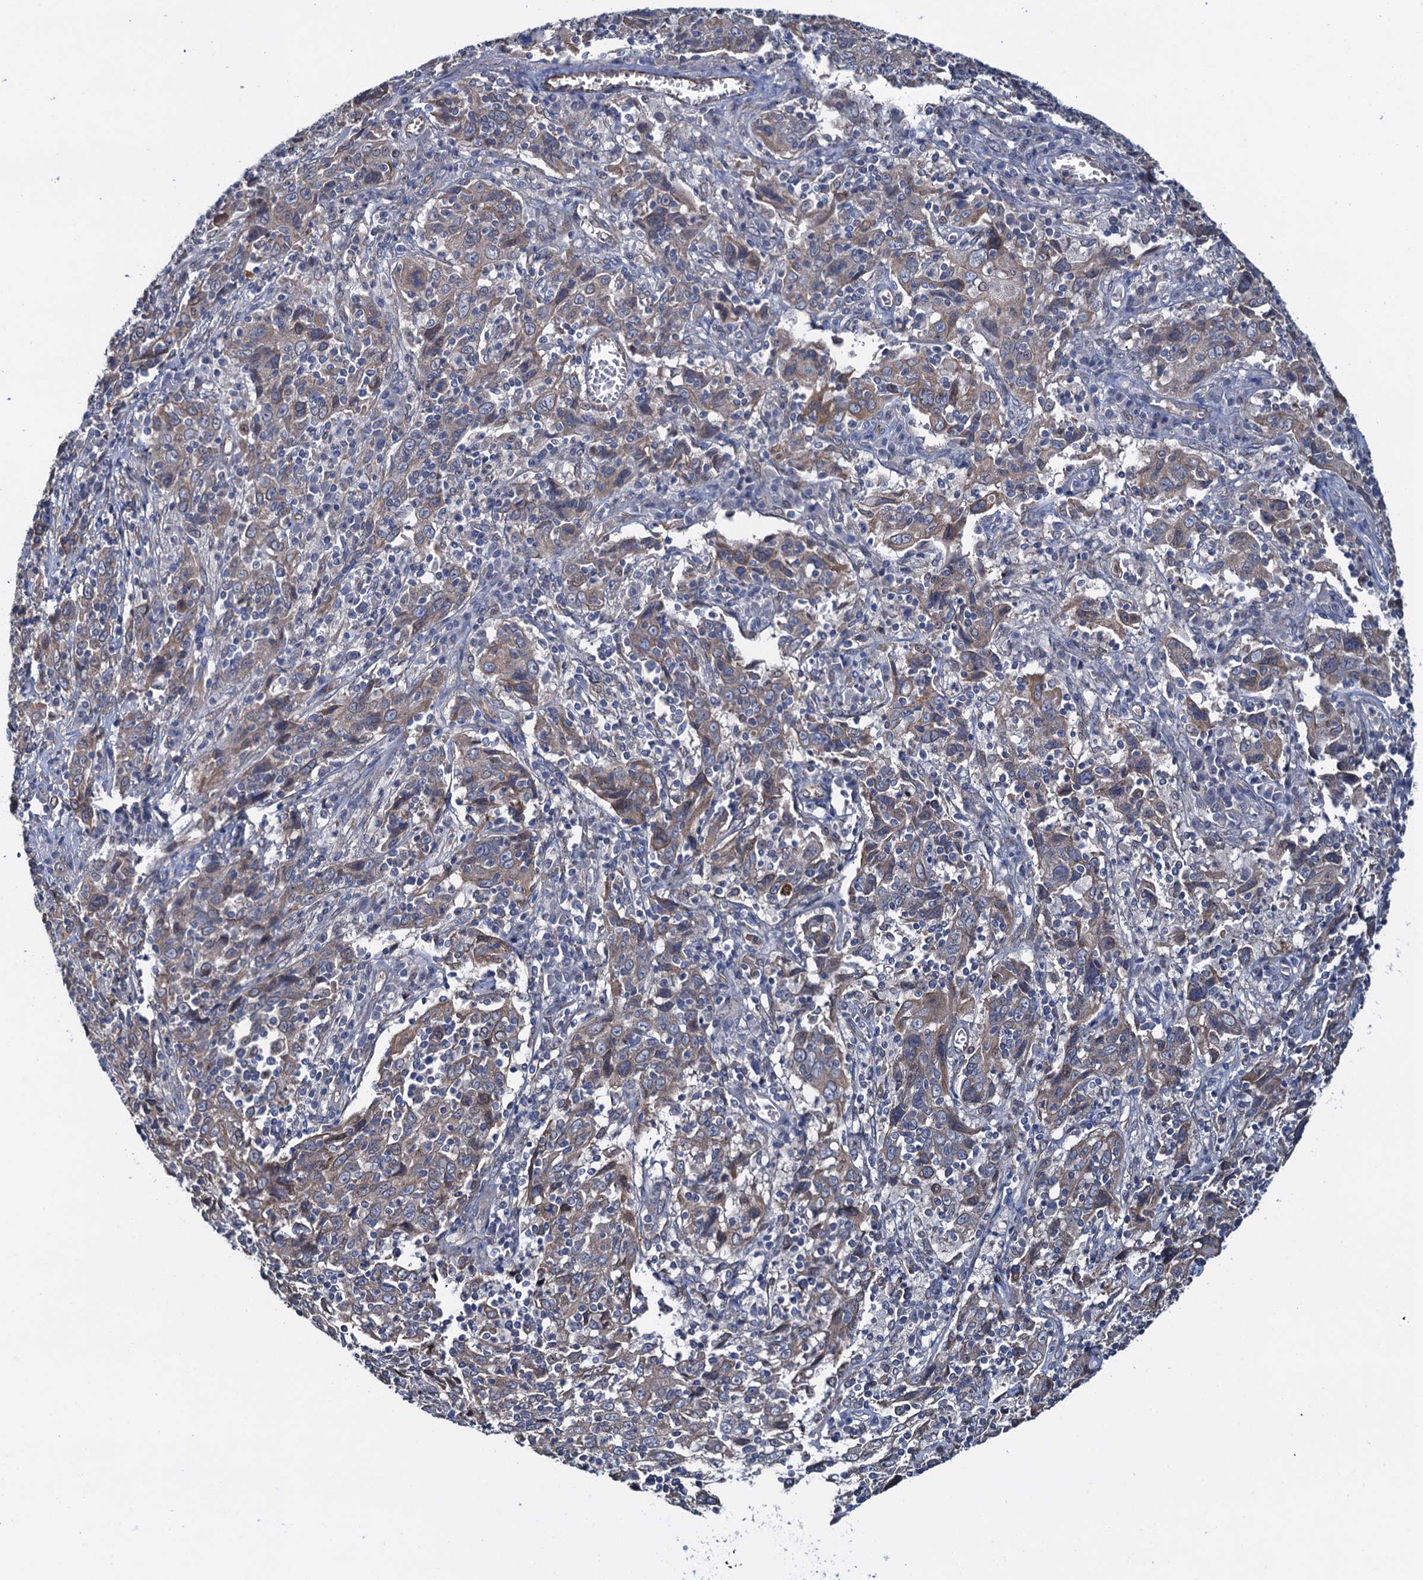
{"staining": {"intensity": "moderate", "quantity": "<25%", "location": "cytoplasmic/membranous"}, "tissue": "cervical cancer", "cell_type": "Tumor cells", "image_type": "cancer", "snomed": [{"axis": "morphology", "description": "Squamous cell carcinoma, NOS"}, {"axis": "topography", "description": "Cervix"}], "caption": "The photomicrograph displays staining of squamous cell carcinoma (cervical), revealing moderate cytoplasmic/membranous protein expression (brown color) within tumor cells. The staining is performed using DAB brown chromogen to label protein expression. The nuclei are counter-stained blue using hematoxylin.", "gene": "EVX2", "patient": {"sex": "female", "age": 46}}